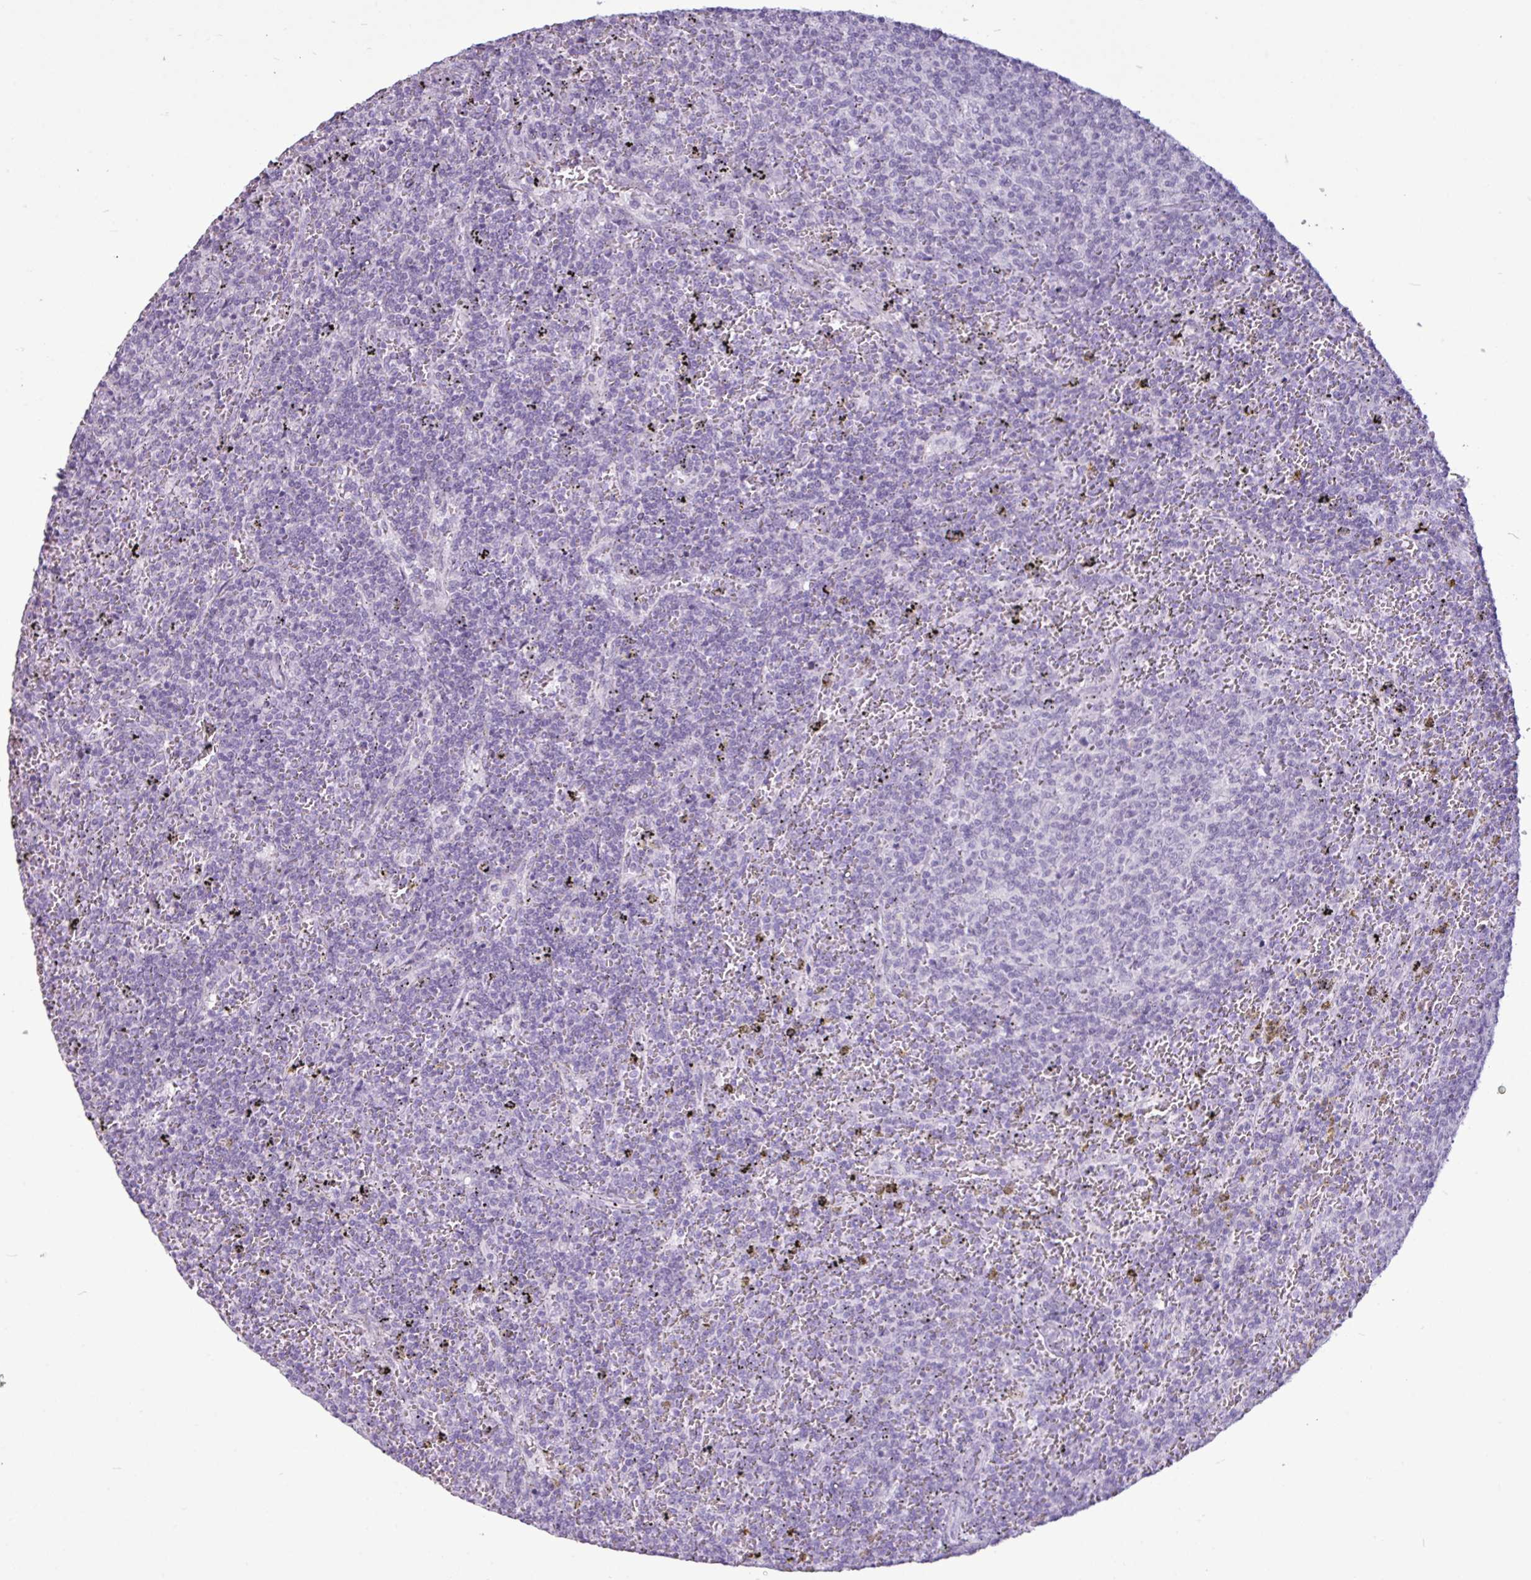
{"staining": {"intensity": "negative", "quantity": "none", "location": "none"}, "tissue": "lymphoma", "cell_type": "Tumor cells", "image_type": "cancer", "snomed": [{"axis": "morphology", "description": "Malignant lymphoma, non-Hodgkin's type, Low grade"}, {"axis": "topography", "description": "Spleen"}], "caption": "DAB immunohistochemical staining of human lymphoma exhibits no significant positivity in tumor cells.", "gene": "AMY2A", "patient": {"sex": "female", "age": 50}}